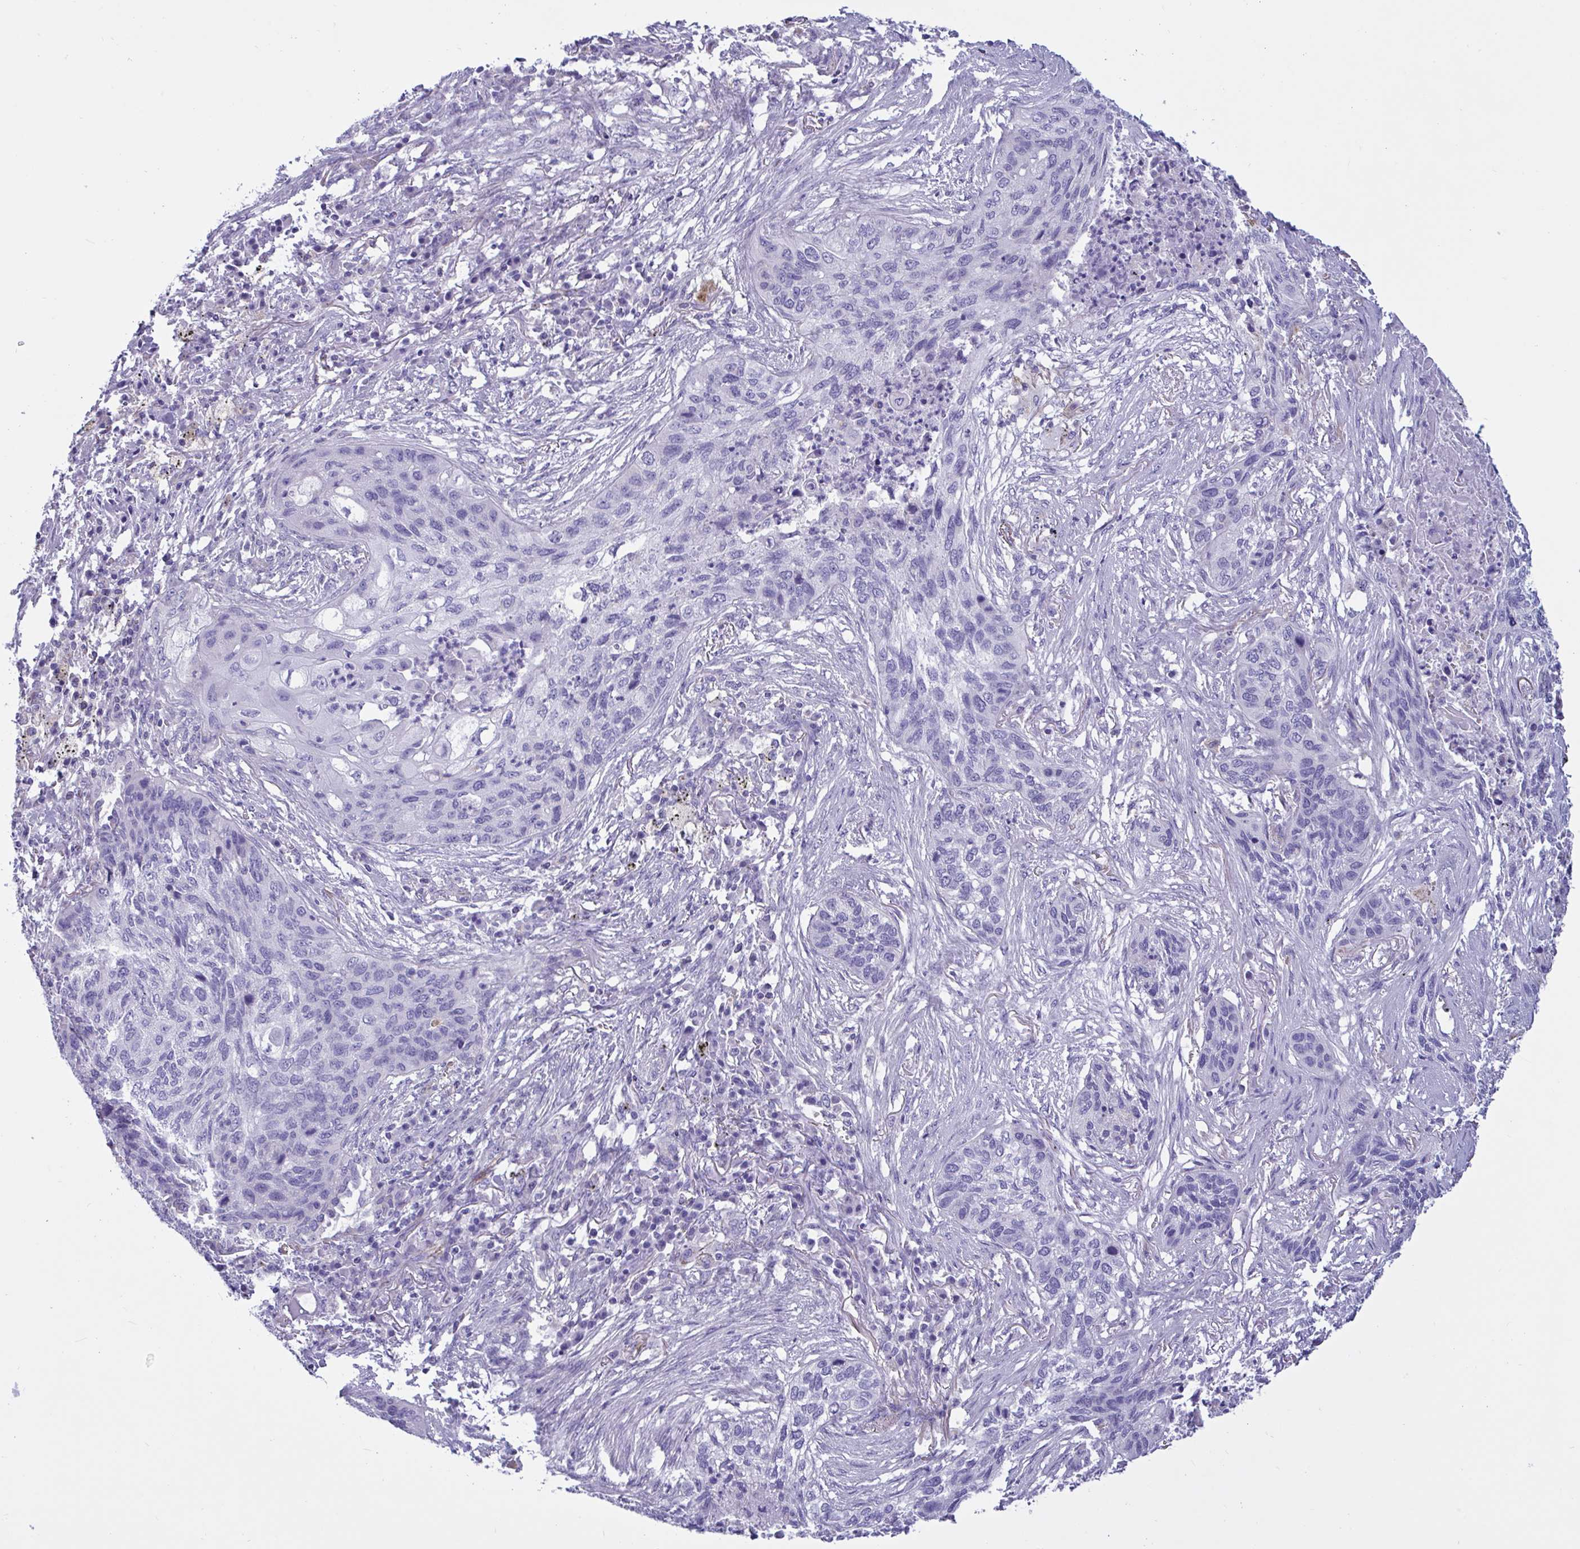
{"staining": {"intensity": "negative", "quantity": "none", "location": "none"}, "tissue": "lung cancer", "cell_type": "Tumor cells", "image_type": "cancer", "snomed": [{"axis": "morphology", "description": "Squamous cell carcinoma, NOS"}, {"axis": "topography", "description": "Lung"}], "caption": "High power microscopy micrograph of an immunohistochemistry (IHC) photomicrograph of squamous cell carcinoma (lung), revealing no significant expression in tumor cells.", "gene": "RPL22L1", "patient": {"sex": "female", "age": 63}}